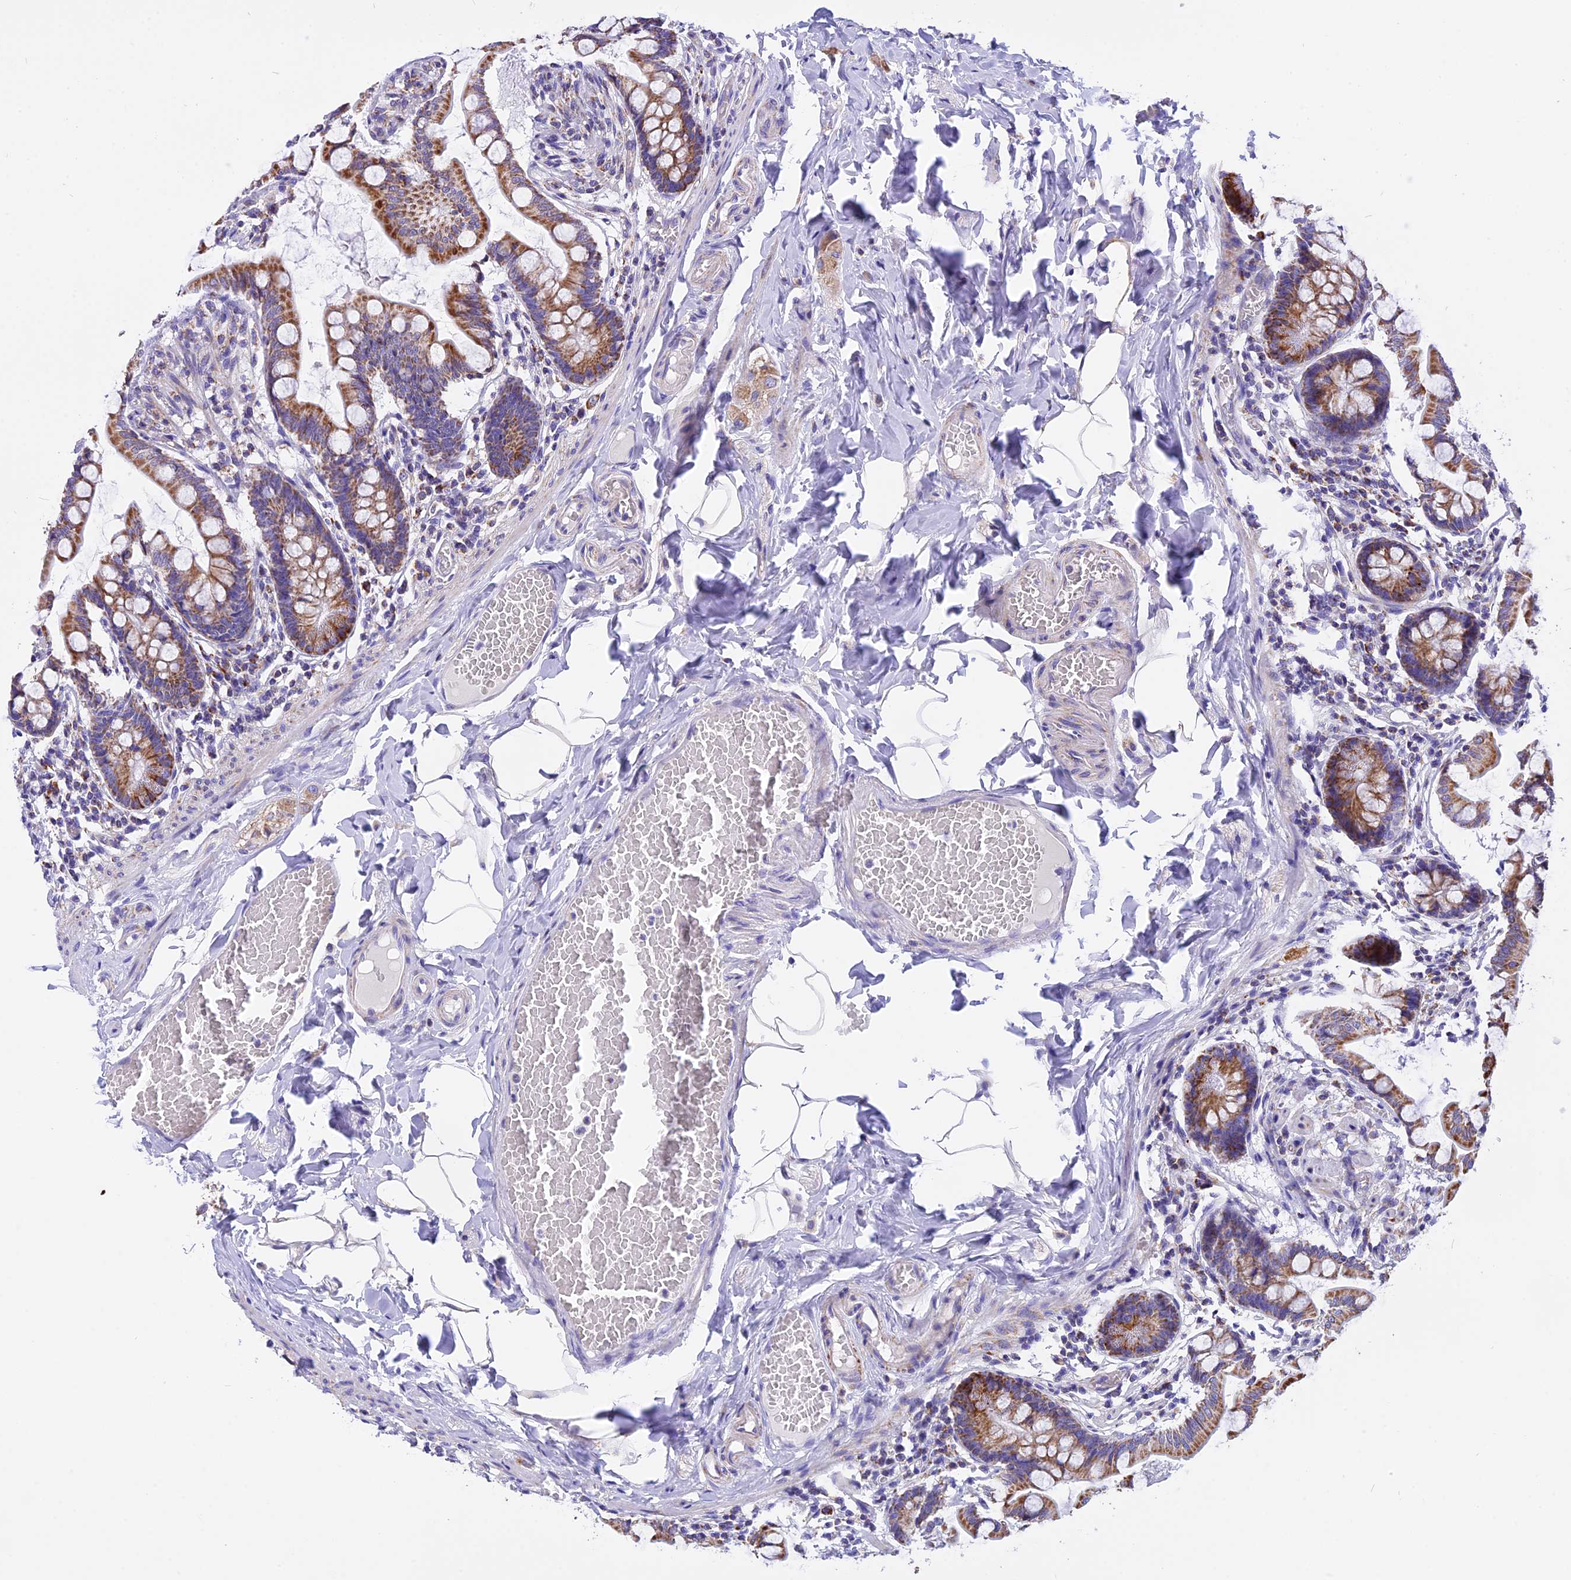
{"staining": {"intensity": "strong", "quantity": ">75%", "location": "cytoplasmic/membranous"}, "tissue": "small intestine", "cell_type": "Glandular cells", "image_type": "normal", "snomed": [{"axis": "morphology", "description": "Normal tissue, NOS"}, {"axis": "topography", "description": "Small intestine"}], "caption": "High-magnification brightfield microscopy of normal small intestine stained with DAB (brown) and counterstained with hematoxylin (blue). glandular cells exhibit strong cytoplasmic/membranous staining is present in about>75% of cells. The protein of interest is shown in brown color, while the nuclei are stained blue.", "gene": "VDAC2", "patient": {"sex": "male", "age": 41}}